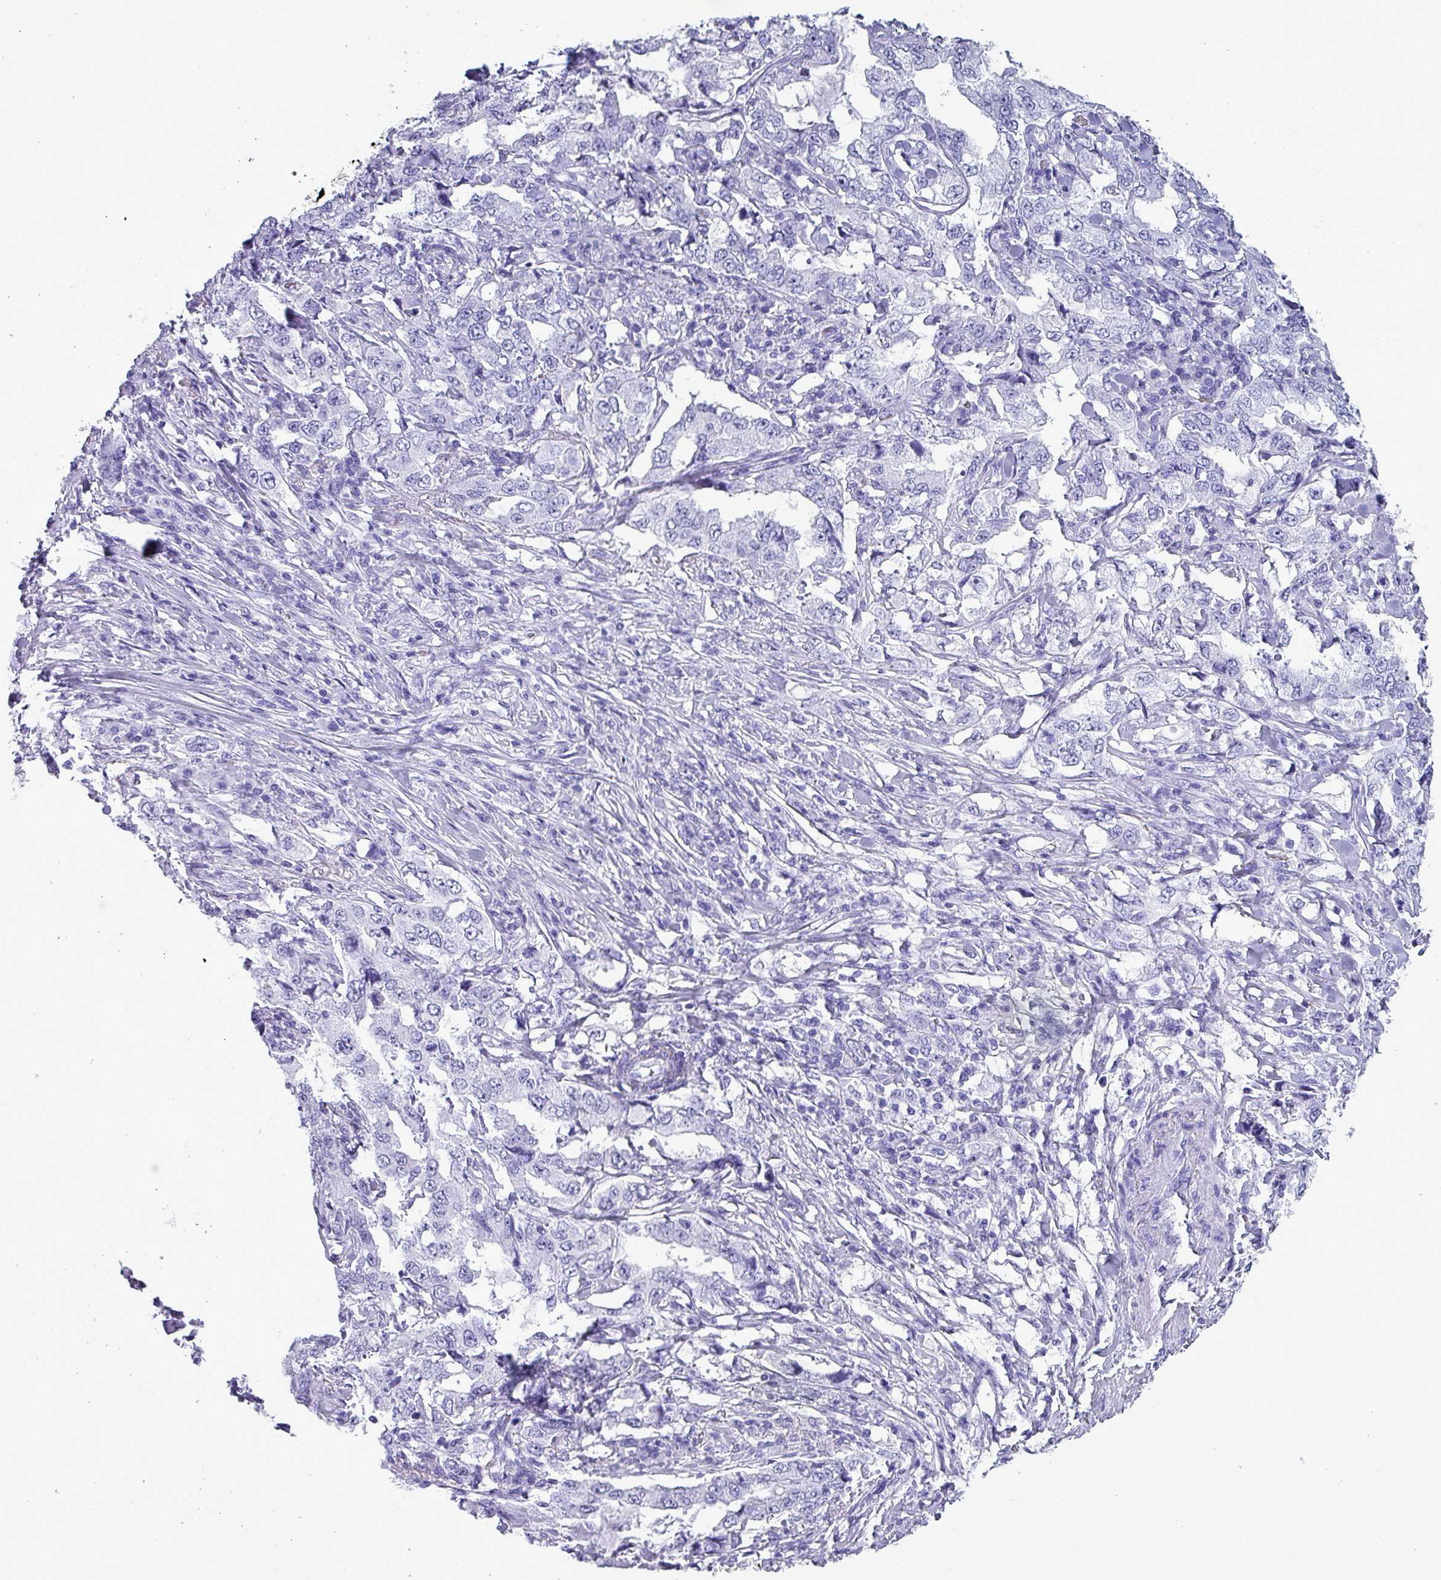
{"staining": {"intensity": "negative", "quantity": "none", "location": "none"}, "tissue": "lung cancer", "cell_type": "Tumor cells", "image_type": "cancer", "snomed": [{"axis": "morphology", "description": "Adenocarcinoma, NOS"}, {"axis": "topography", "description": "Lung"}], "caption": "Immunohistochemical staining of lung cancer (adenocarcinoma) displays no significant staining in tumor cells.", "gene": "KRT6C", "patient": {"sex": "female", "age": 51}}